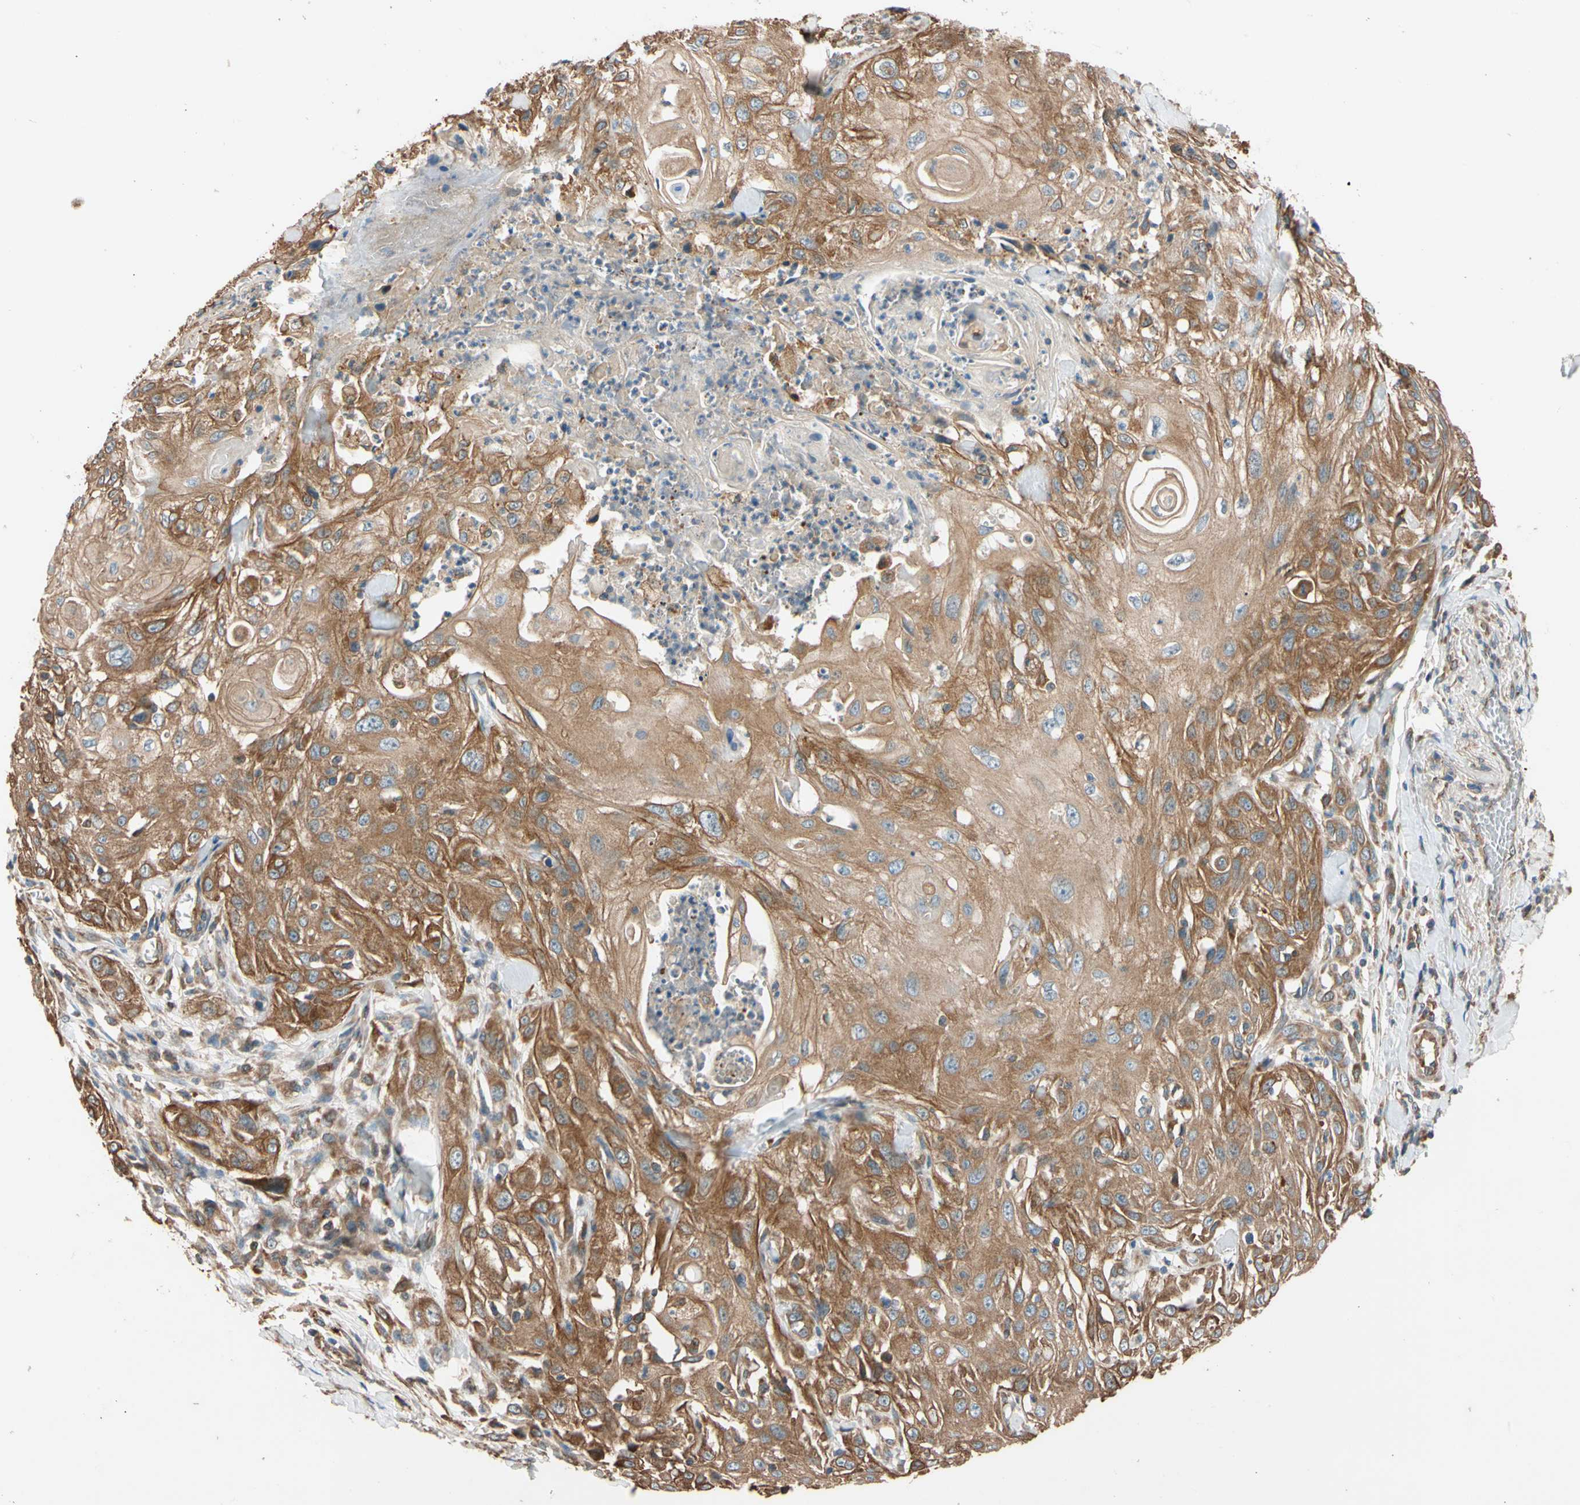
{"staining": {"intensity": "moderate", "quantity": ">75%", "location": "cytoplasmic/membranous"}, "tissue": "skin cancer", "cell_type": "Tumor cells", "image_type": "cancer", "snomed": [{"axis": "morphology", "description": "Squamous cell carcinoma, NOS"}, {"axis": "morphology", "description": "Squamous cell carcinoma, metastatic, NOS"}, {"axis": "topography", "description": "Skin"}, {"axis": "topography", "description": "Lymph node"}], "caption": "Protein analysis of skin cancer tissue displays moderate cytoplasmic/membranous expression in about >75% of tumor cells. The protein is stained brown, and the nuclei are stained in blue (DAB (3,3'-diaminobenzidine) IHC with brightfield microscopy, high magnification).", "gene": "PHYH", "patient": {"sex": "male", "age": 75}}